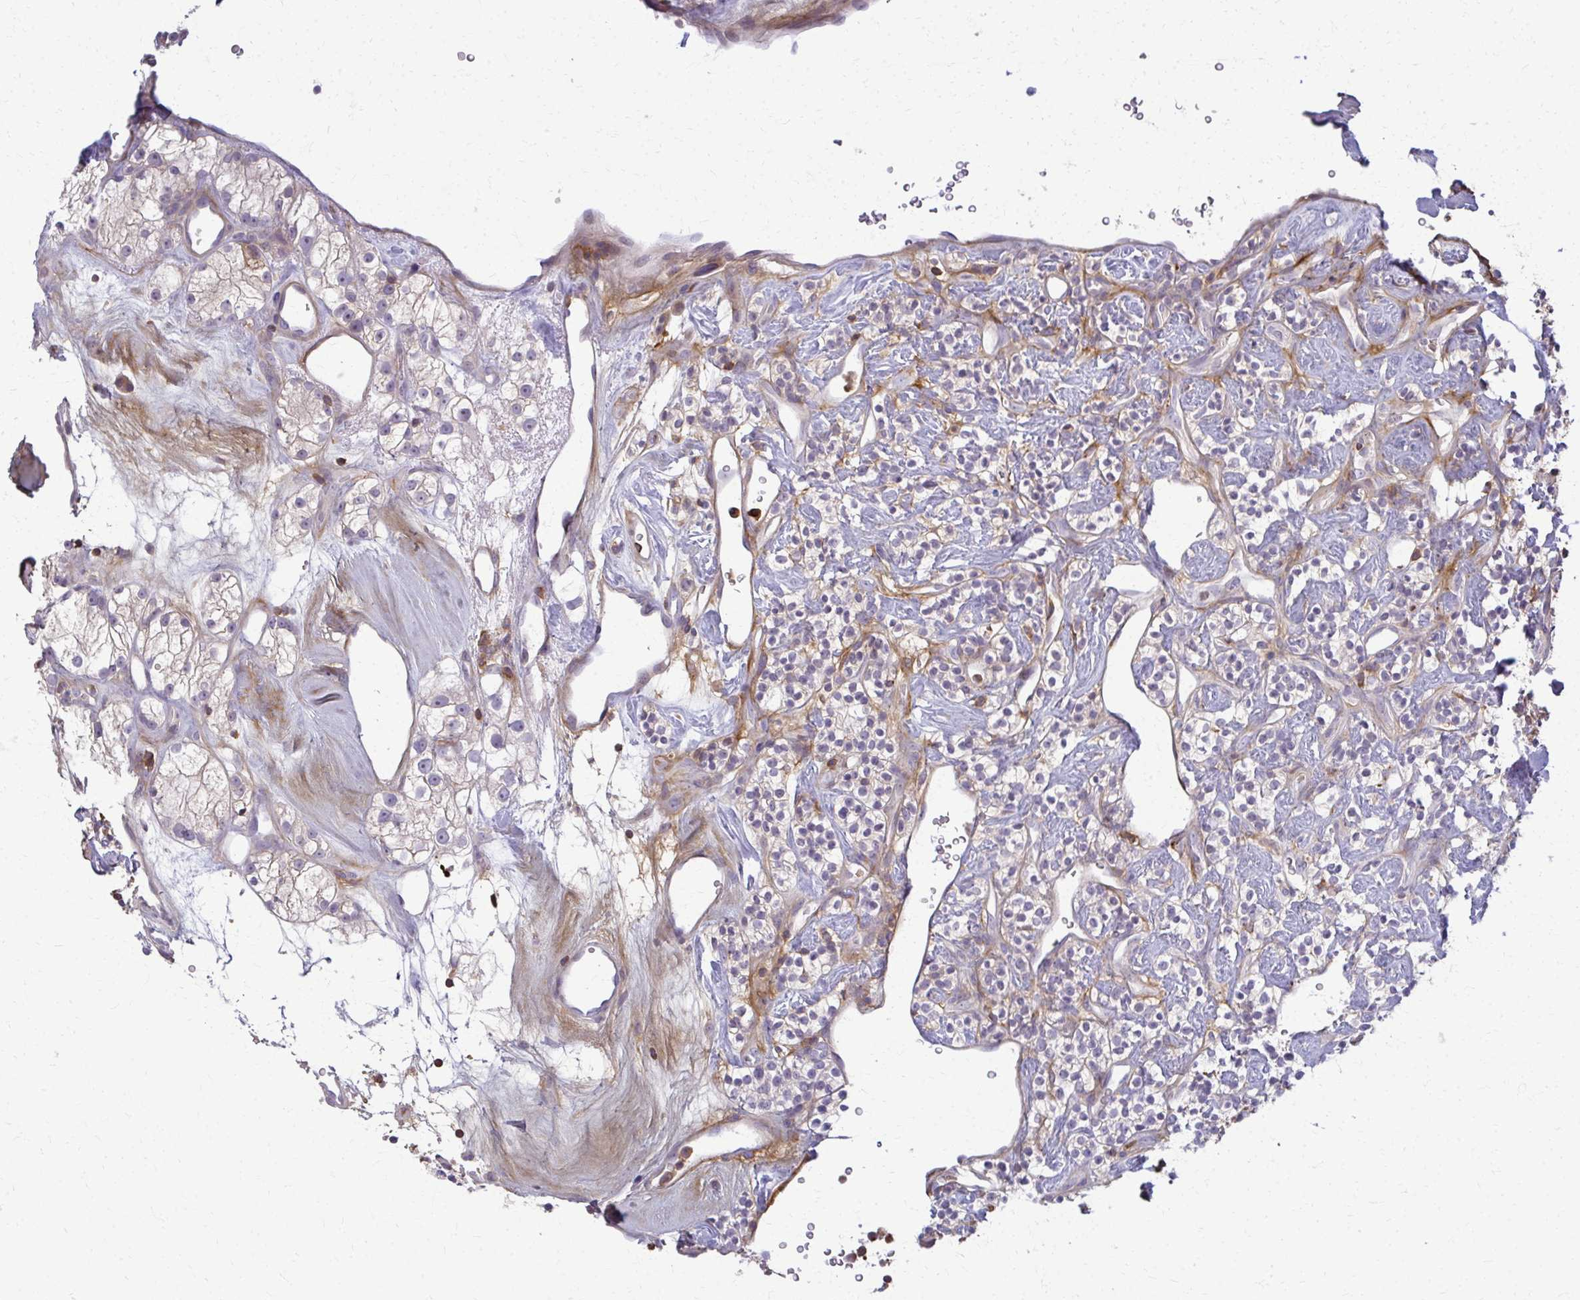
{"staining": {"intensity": "negative", "quantity": "none", "location": "none"}, "tissue": "renal cancer", "cell_type": "Tumor cells", "image_type": "cancer", "snomed": [{"axis": "morphology", "description": "Adenocarcinoma, NOS"}, {"axis": "topography", "description": "Kidney"}], "caption": "Immunohistochemistry (IHC) of human adenocarcinoma (renal) exhibits no expression in tumor cells.", "gene": "AP5M1", "patient": {"sex": "male", "age": 77}}